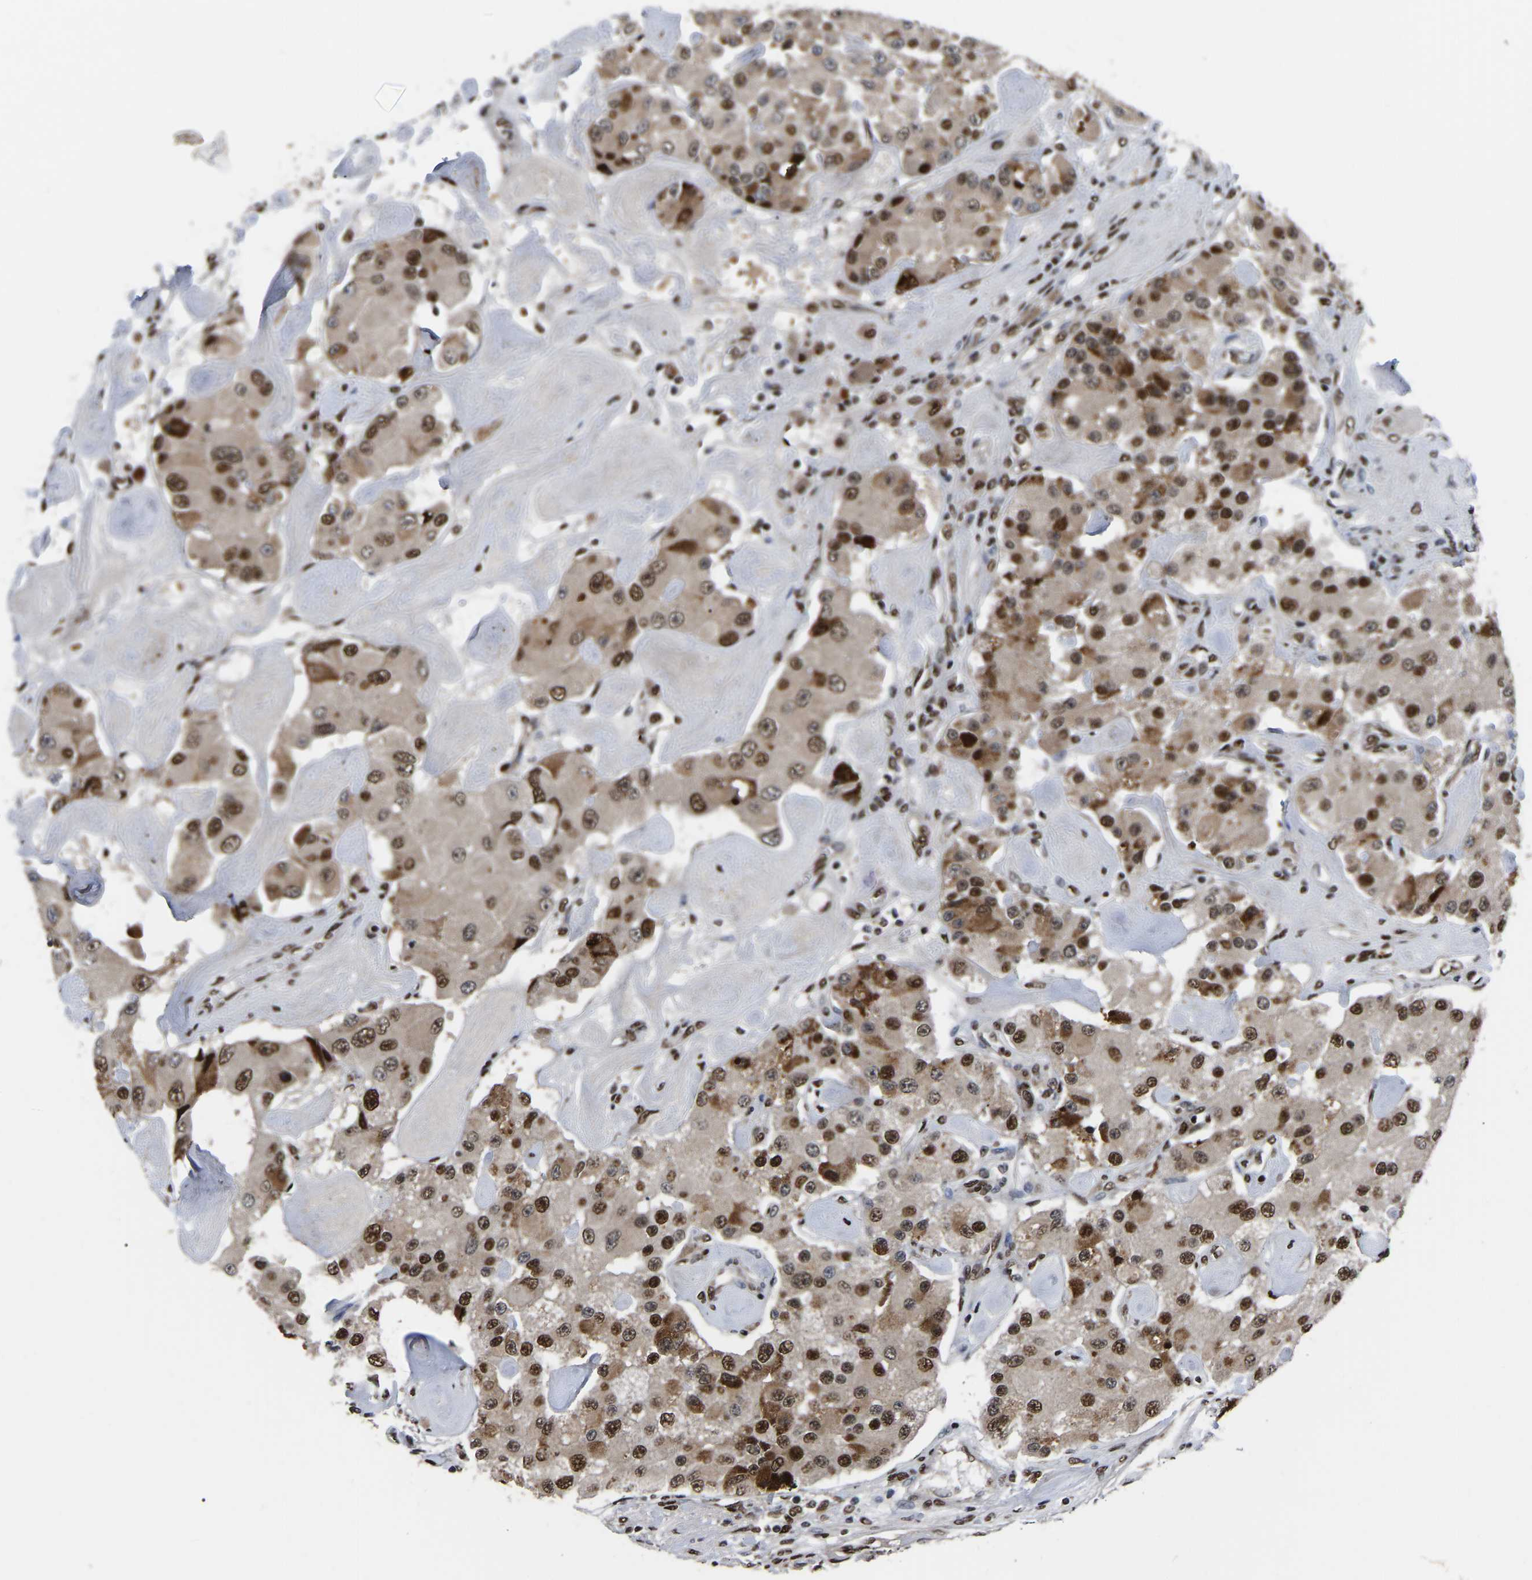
{"staining": {"intensity": "strong", "quantity": "25%-75%", "location": "nuclear"}, "tissue": "carcinoid", "cell_type": "Tumor cells", "image_type": "cancer", "snomed": [{"axis": "morphology", "description": "Carcinoid, malignant, NOS"}, {"axis": "topography", "description": "Pancreas"}], "caption": "Immunohistochemical staining of carcinoid exhibits high levels of strong nuclear expression in about 25%-75% of tumor cells.", "gene": "TRIM35", "patient": {"sex": "male", "age": 41}}